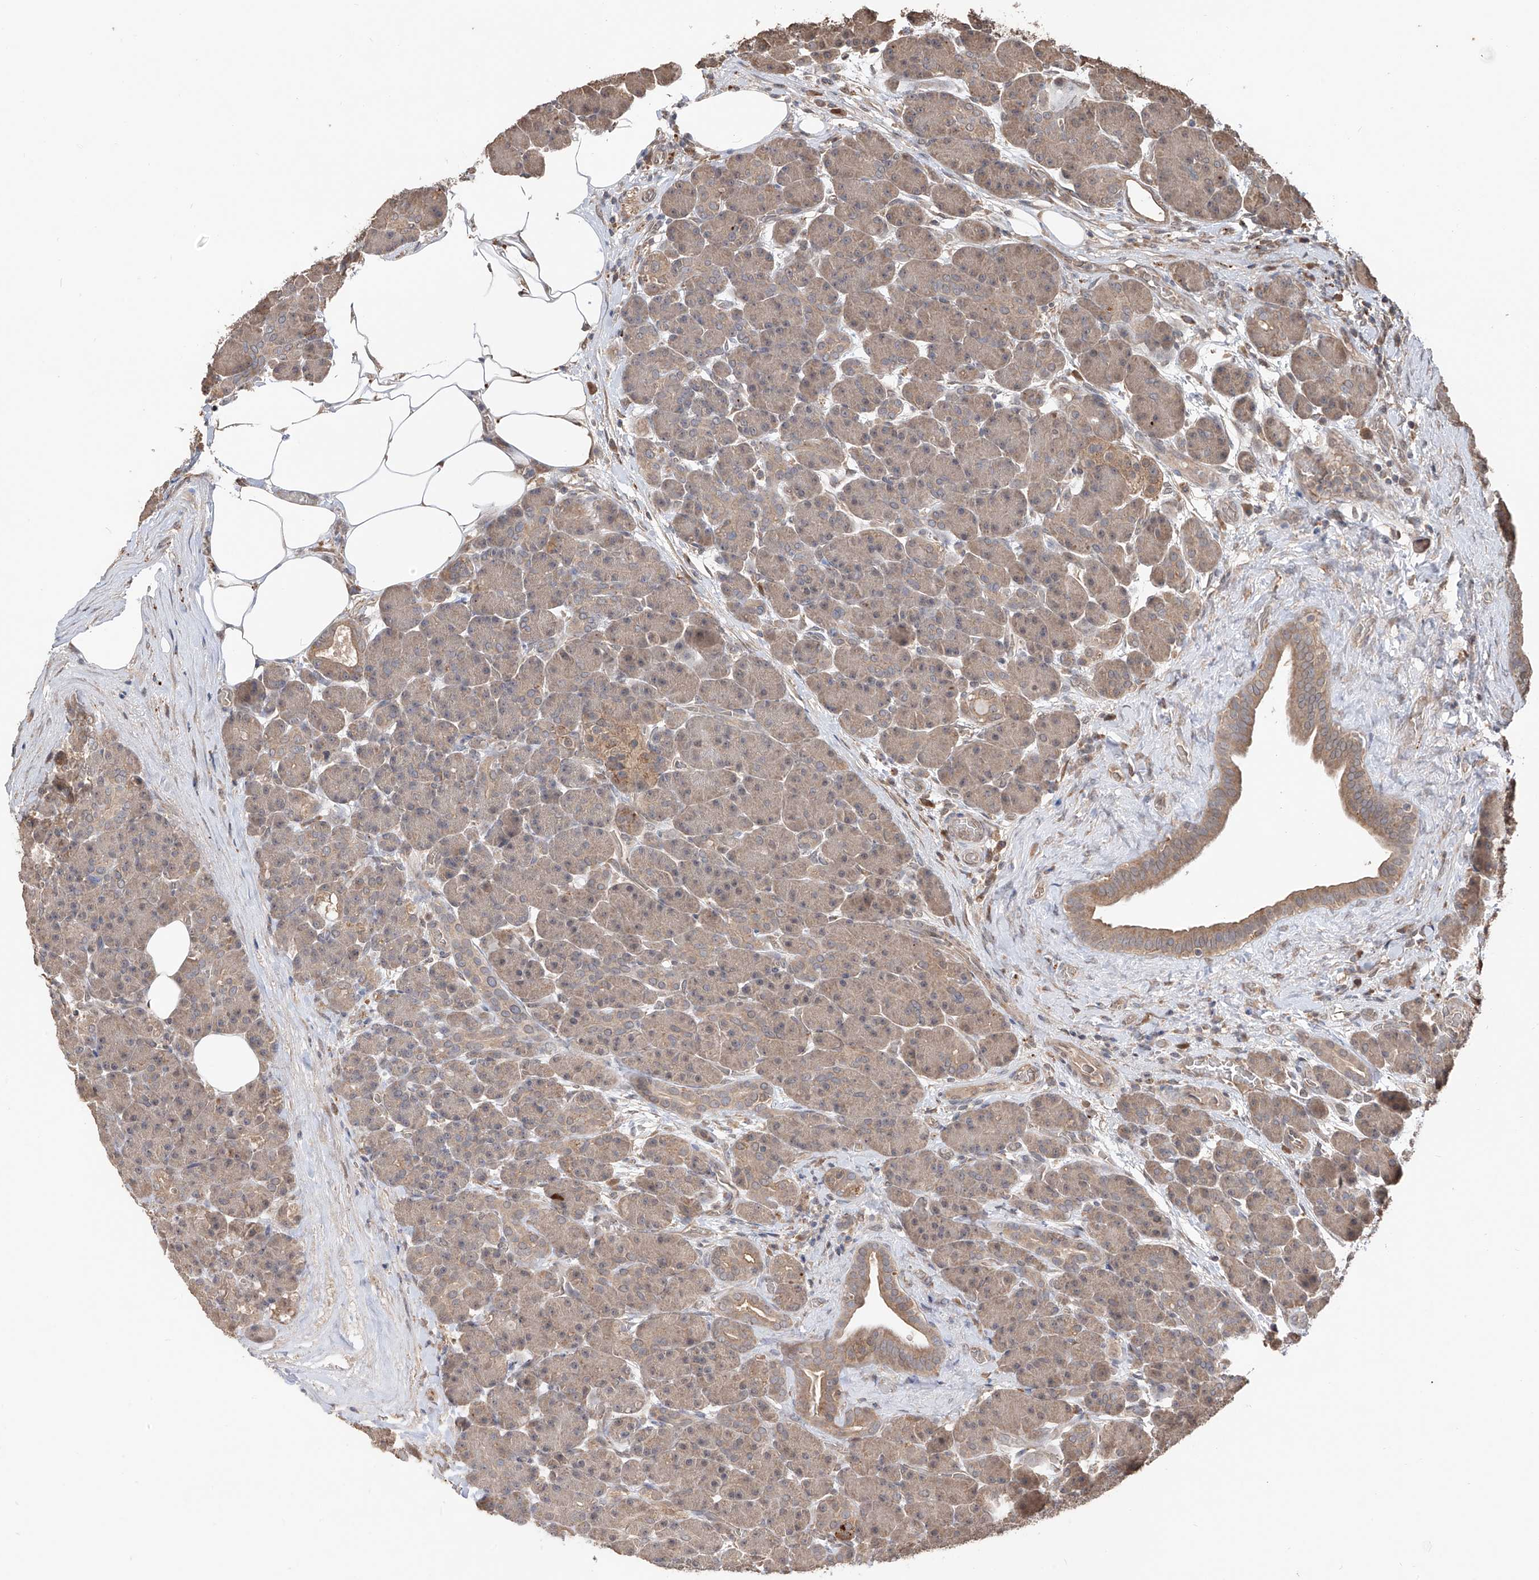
{"staining": {"intensity": "weak", "quantity": "25%-75%", "location": "cytoplasmic/membranous"}, "tissue": "pancreas", "cell_type": "Exocrine glandular cells", "image_type": "normal", "snomed": [{"axis": "morphology", "description": "Normal tissue, NOS"}, {"axis": "topography", "description": "Pancreas"}], "caption": "This micrograph displays IHC staining of unremarkable human pancreas, with low weak cytoplasmic/membranous expression in about 25%-75% of exocrine glandular cells.", "gene": "FAM135A", "patient": {"sex": "male", "age": 63}}